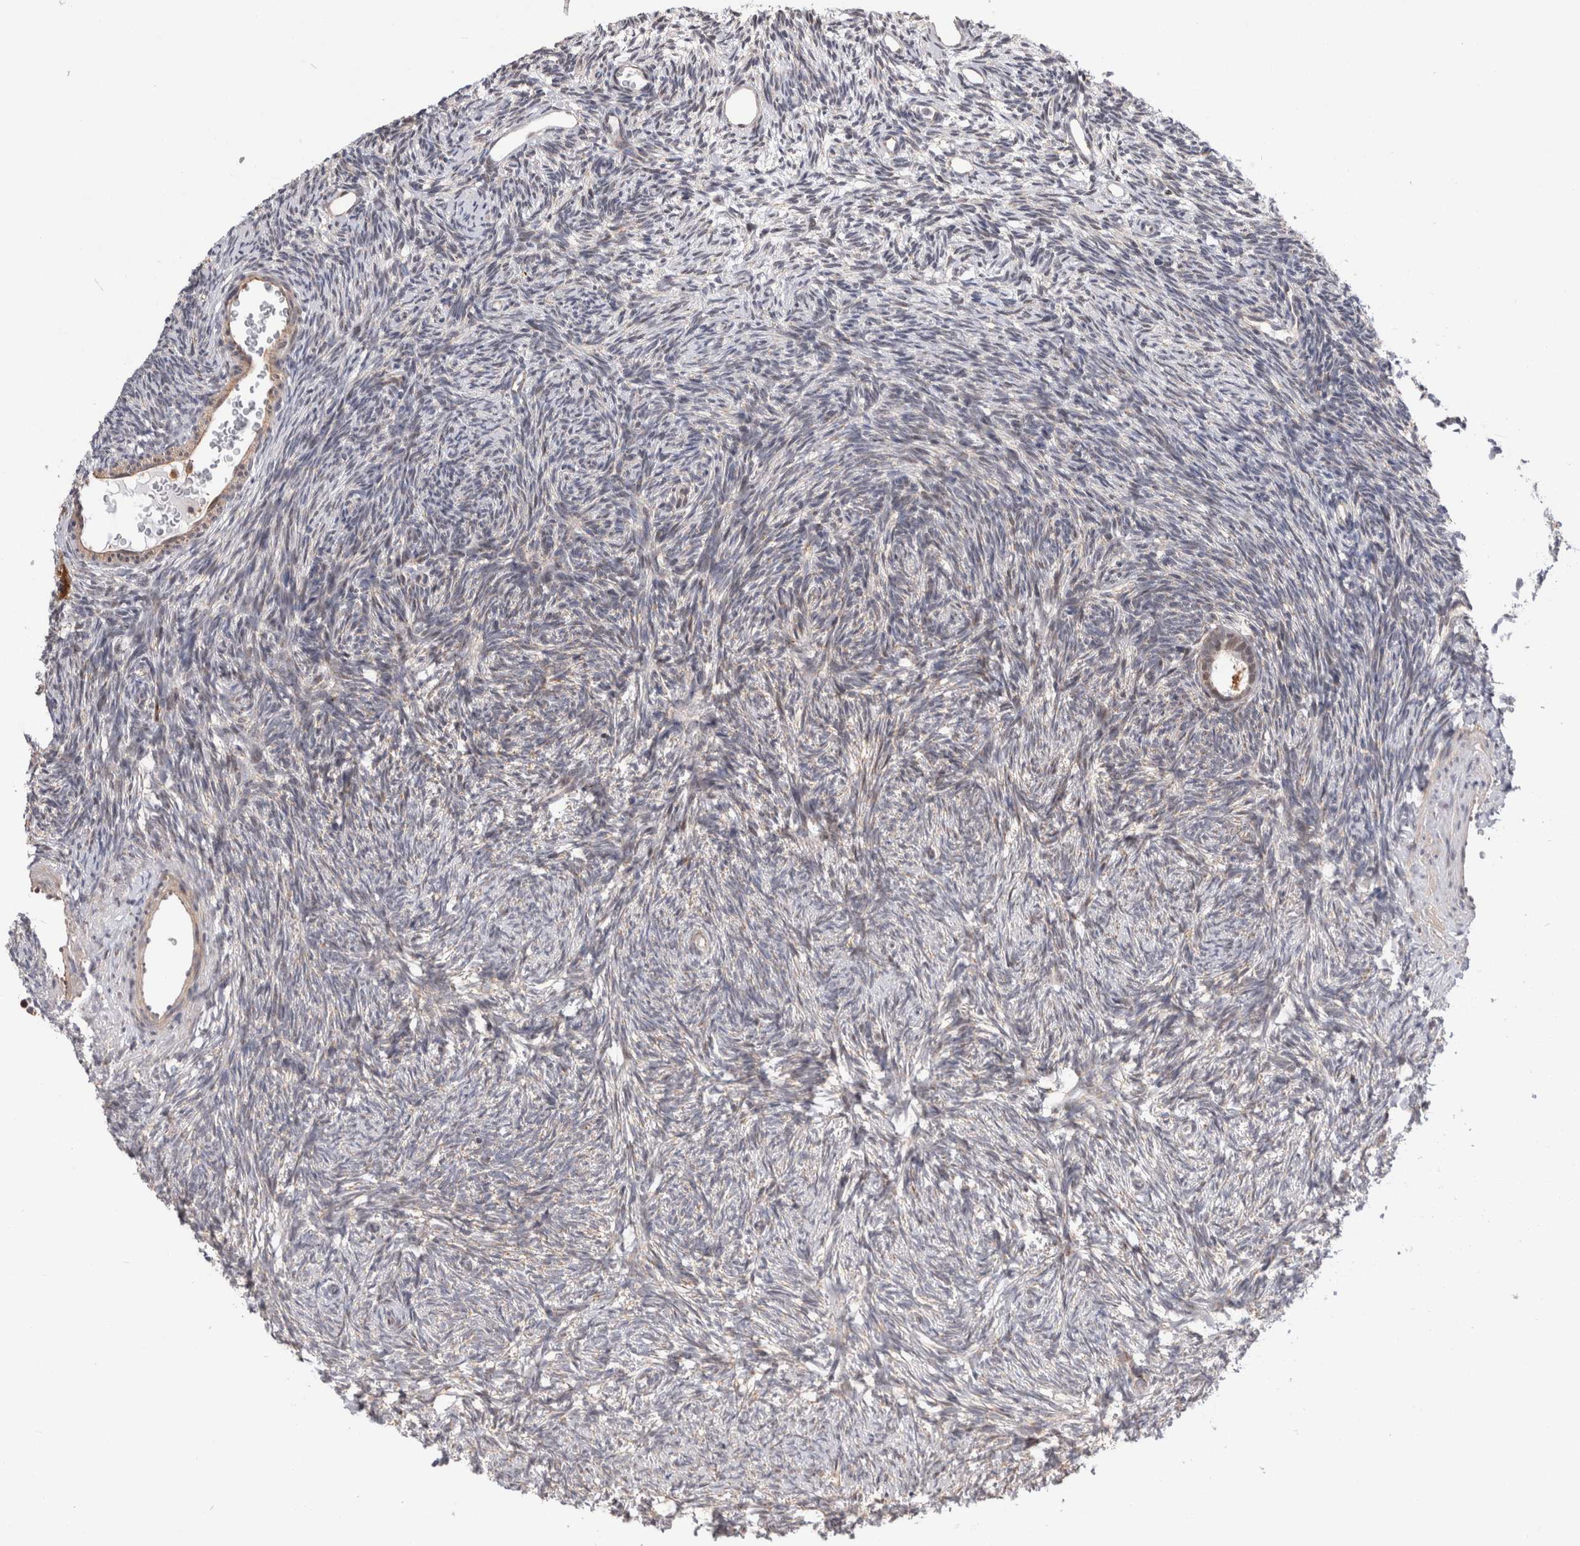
{"staining": {"intensity": "strong", "quantity": "25%-75%", "location": "cytoplasmic/membranous"}, "tissue": "ovary", "cell_type": "Follicle cells", "image_type": "normal", "snomed": [{"axis": "morphology", "description": "Normal tissue, NOS"}, {"axis": "topography", "description": "Ovary"}], "caption": "The image exhibits a brown stain indicating the presence of a protein in the cytoplasmic/membranous of follicle cells in ovary.", "gene": "MRPL37", "patient": {"sex": "female", "age": 34}}